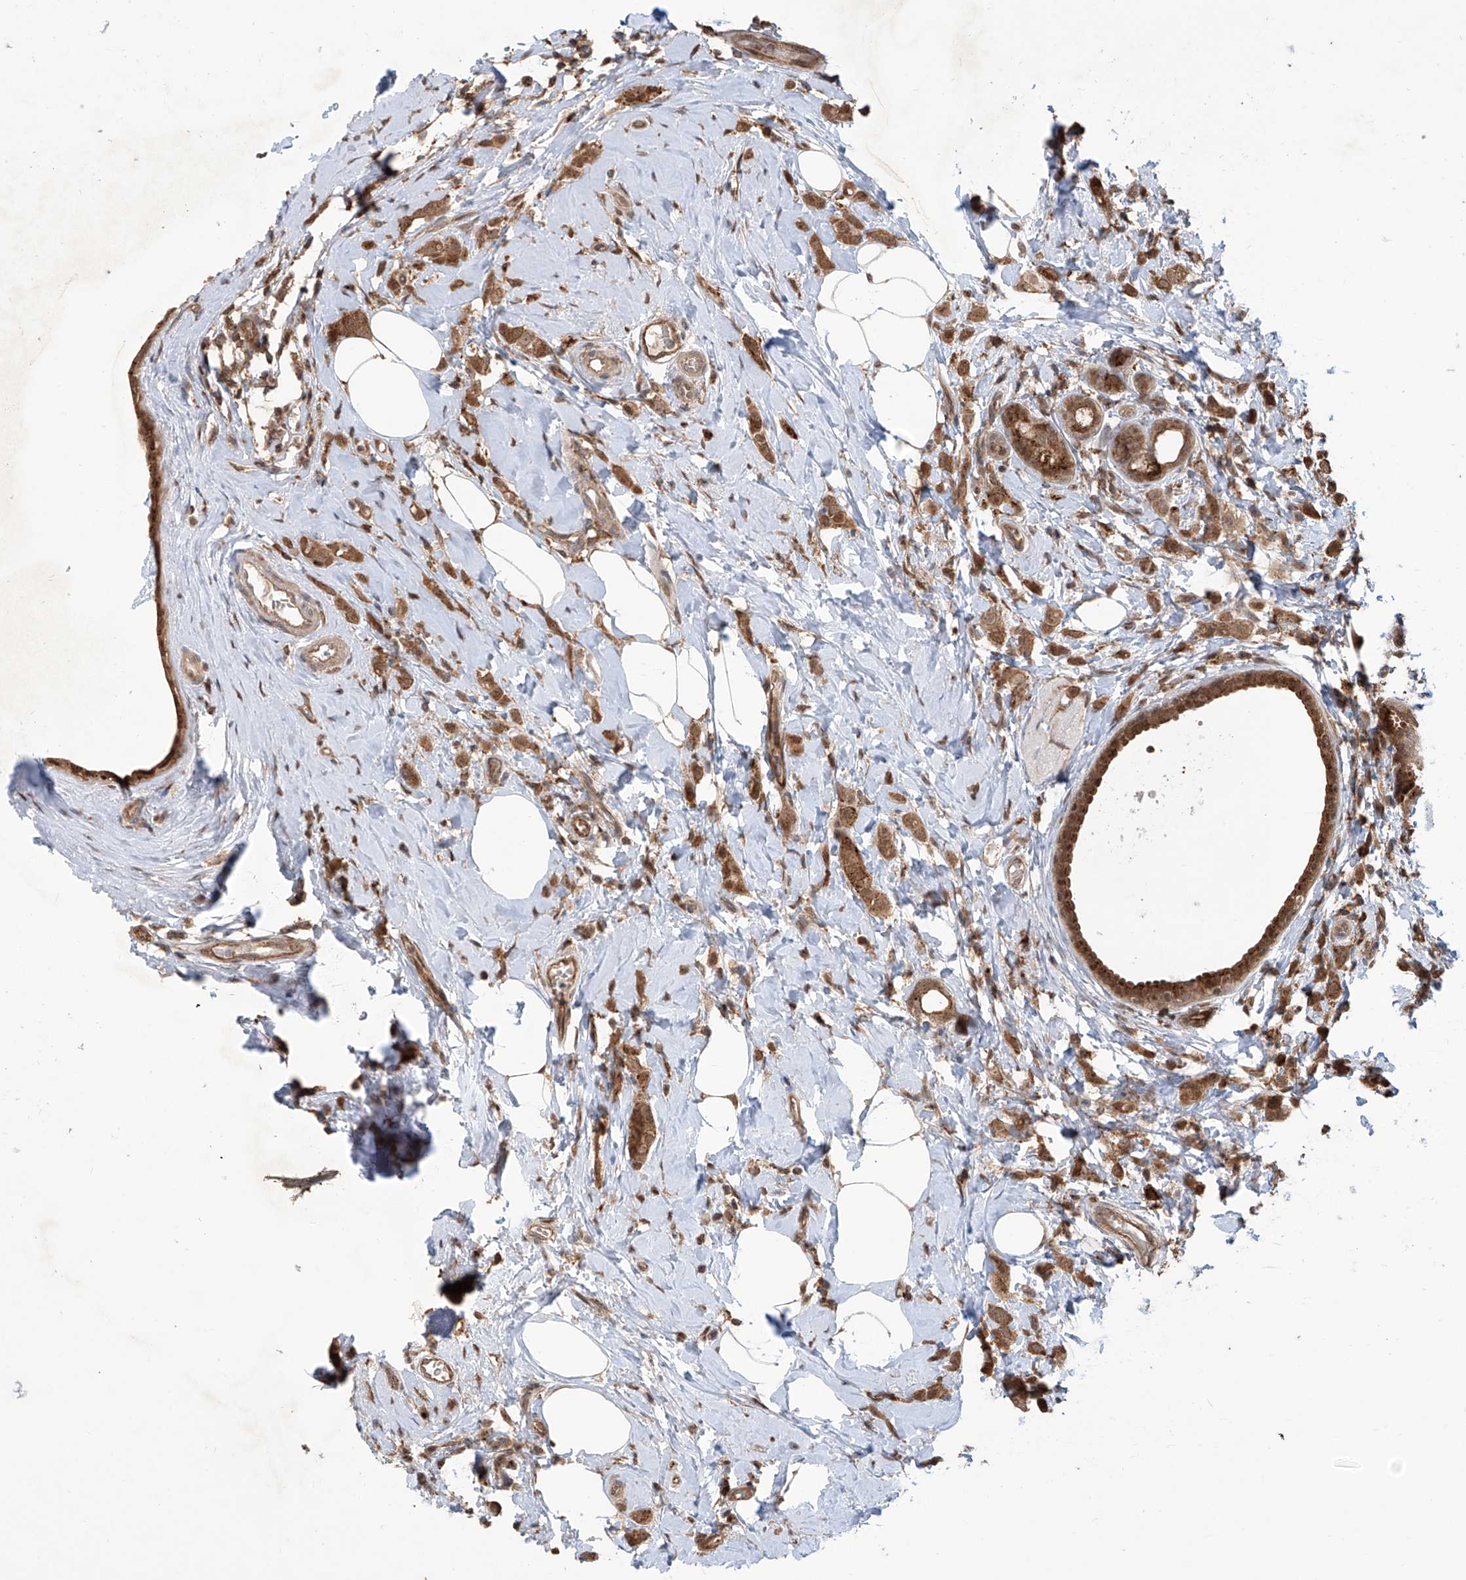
{"staining": {"intensity": "moderate", "quantity": ">75%", "location": "cytoplasmic/membranous"}, "tissue": "breast cancer", "cell_type": "Tumor cells", "image_type": "cancer", "snomed": [{"axis": "morphology", "description": "Lobular carcinoma"}, {"axis": "topography", "description": "Breast"}], "caption": "Breast cancer tissue exhibits moderate cytoplasmic/membranous staining in about >75% of tumor cells", "gene": "HOXC8", "patient": {"sex": "female", "age": 47}}